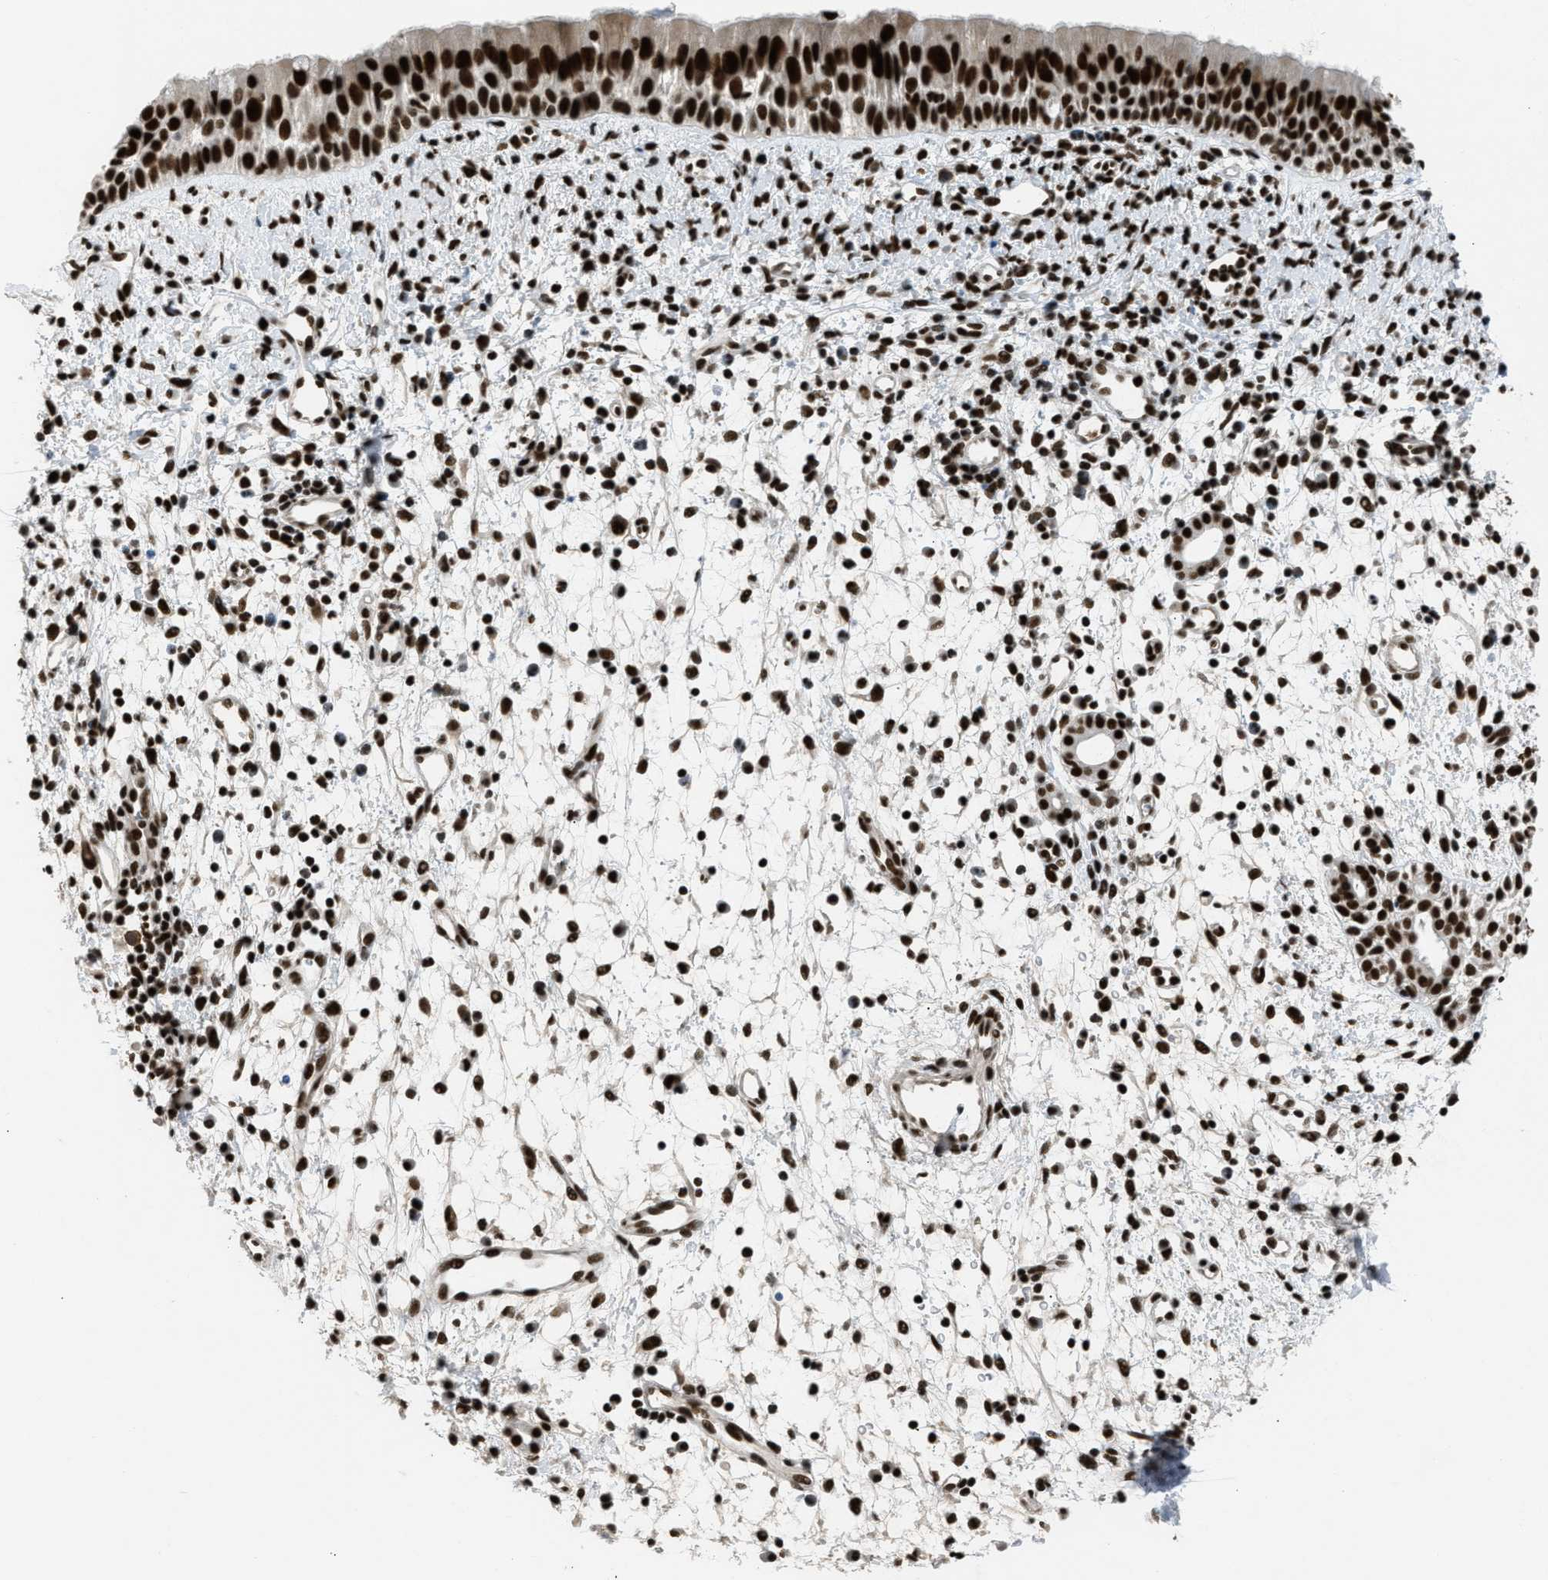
{"staining": {"intensity": "strong", "quantity": ">75%", "location": "nuclear"}, "tissue": "nasopharynx", "cell_type": "Respiratory epithelial cells", "image_type": "normal", "snomed": [{"axis": "morphology", "description": "Normal tissue, NOS"}, {"axis": "topography", "description": "Nasopharynx"}], "caption": "Immunohistochemical staining of benign nasopharynx exhibits strong nuclear protein expression in about >75% of respiratory epithelial cells.", "gene": "SCAF4", "patient": {"sex": "male", "age": 22}}